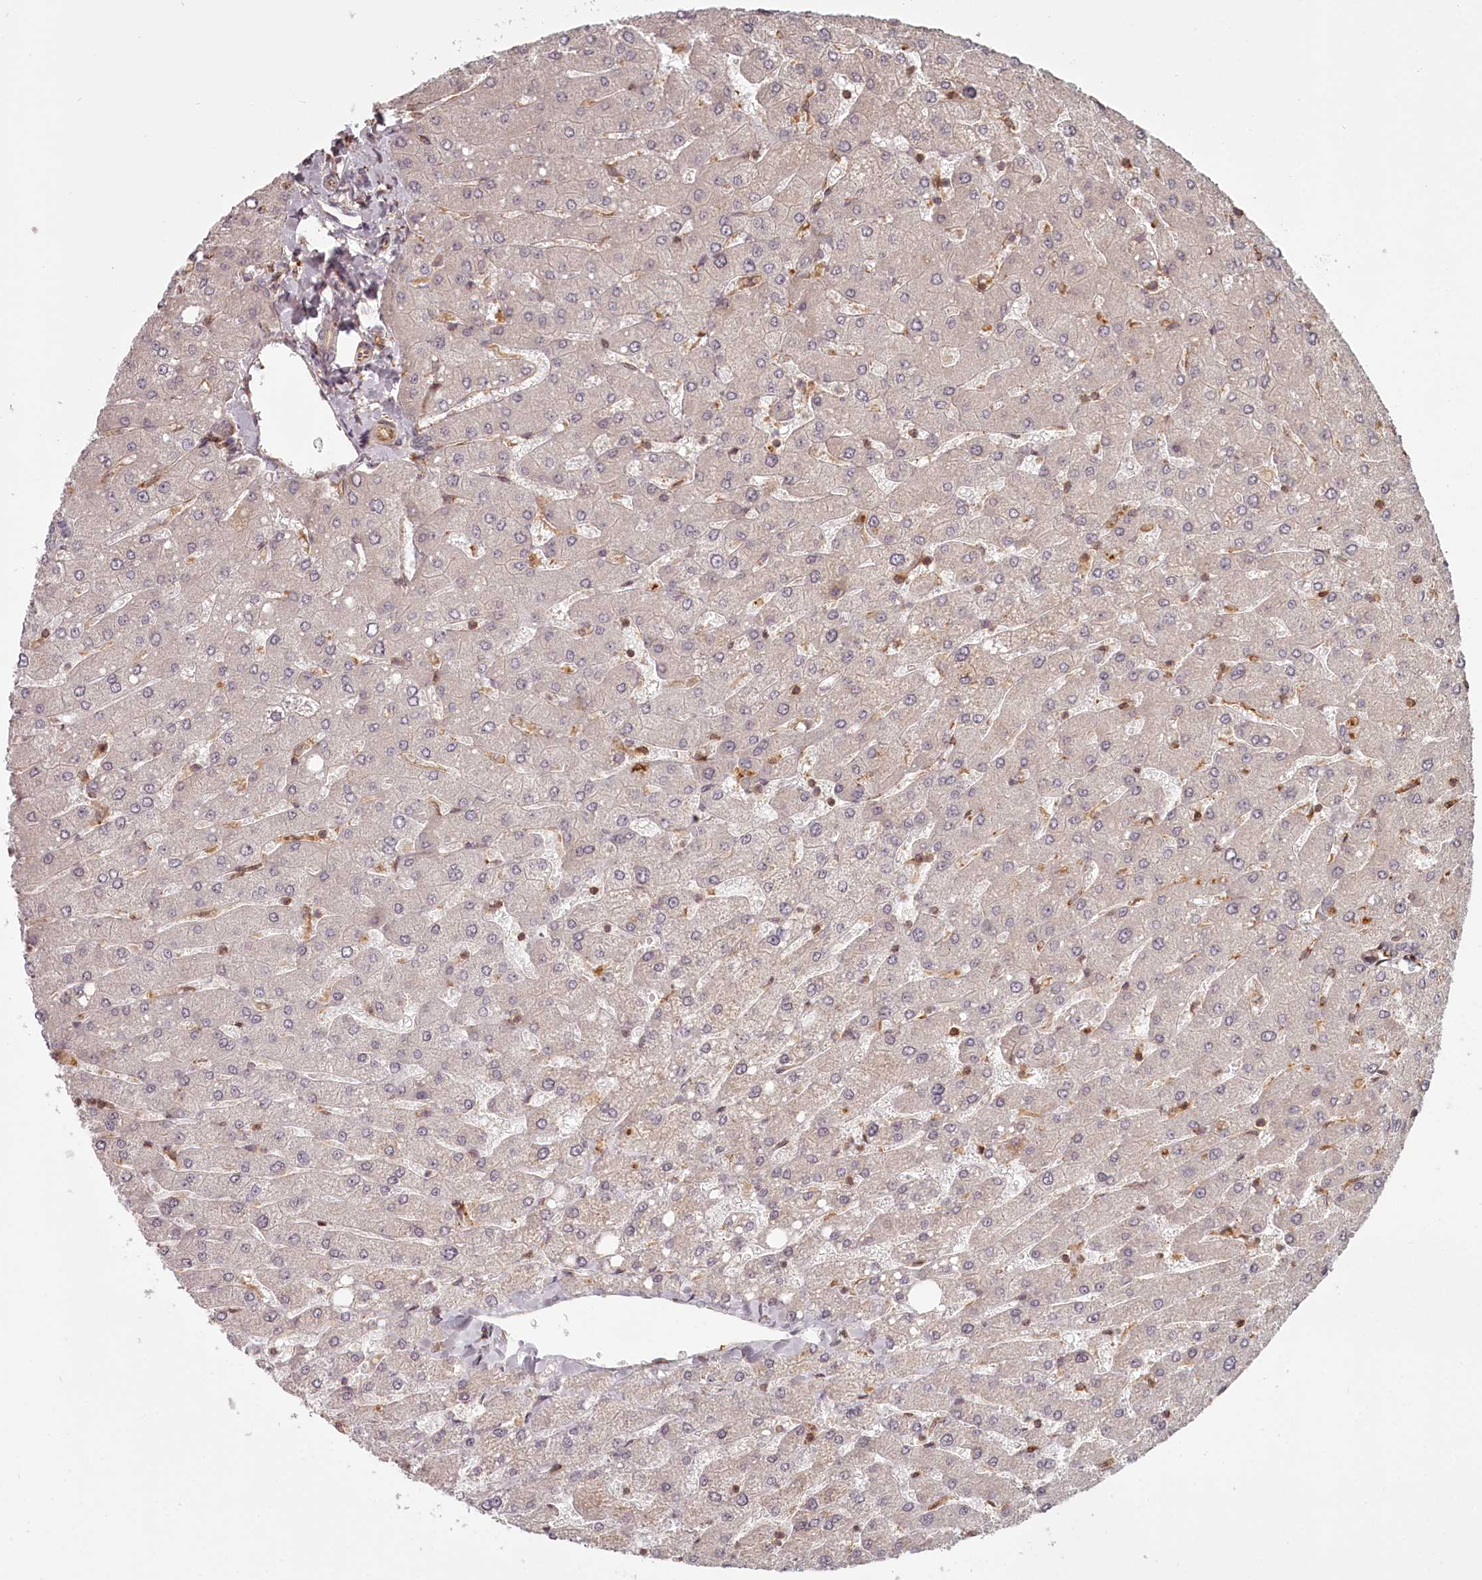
{"staining": {"intensity": "weak", "quantity": "25%-75%", "location": "cytoplasmic/membranous"}, "tissue": "liver", "cell_type": "Cholangiocytes", "image_type": "normal", "snomed": [{"axis": "morphology", "description": "Normal tissue, NOS"}, {"axis": "topography", "description": "Liver"}], "caption": "DAB immunohistochemical staining of benign human liver exhibits weak cytoplasmic/membranous protein staining in about 25%-75% of cholangiocytes.", "gene": "TMIE", "patient": {"sex": "male", "age": 55}}